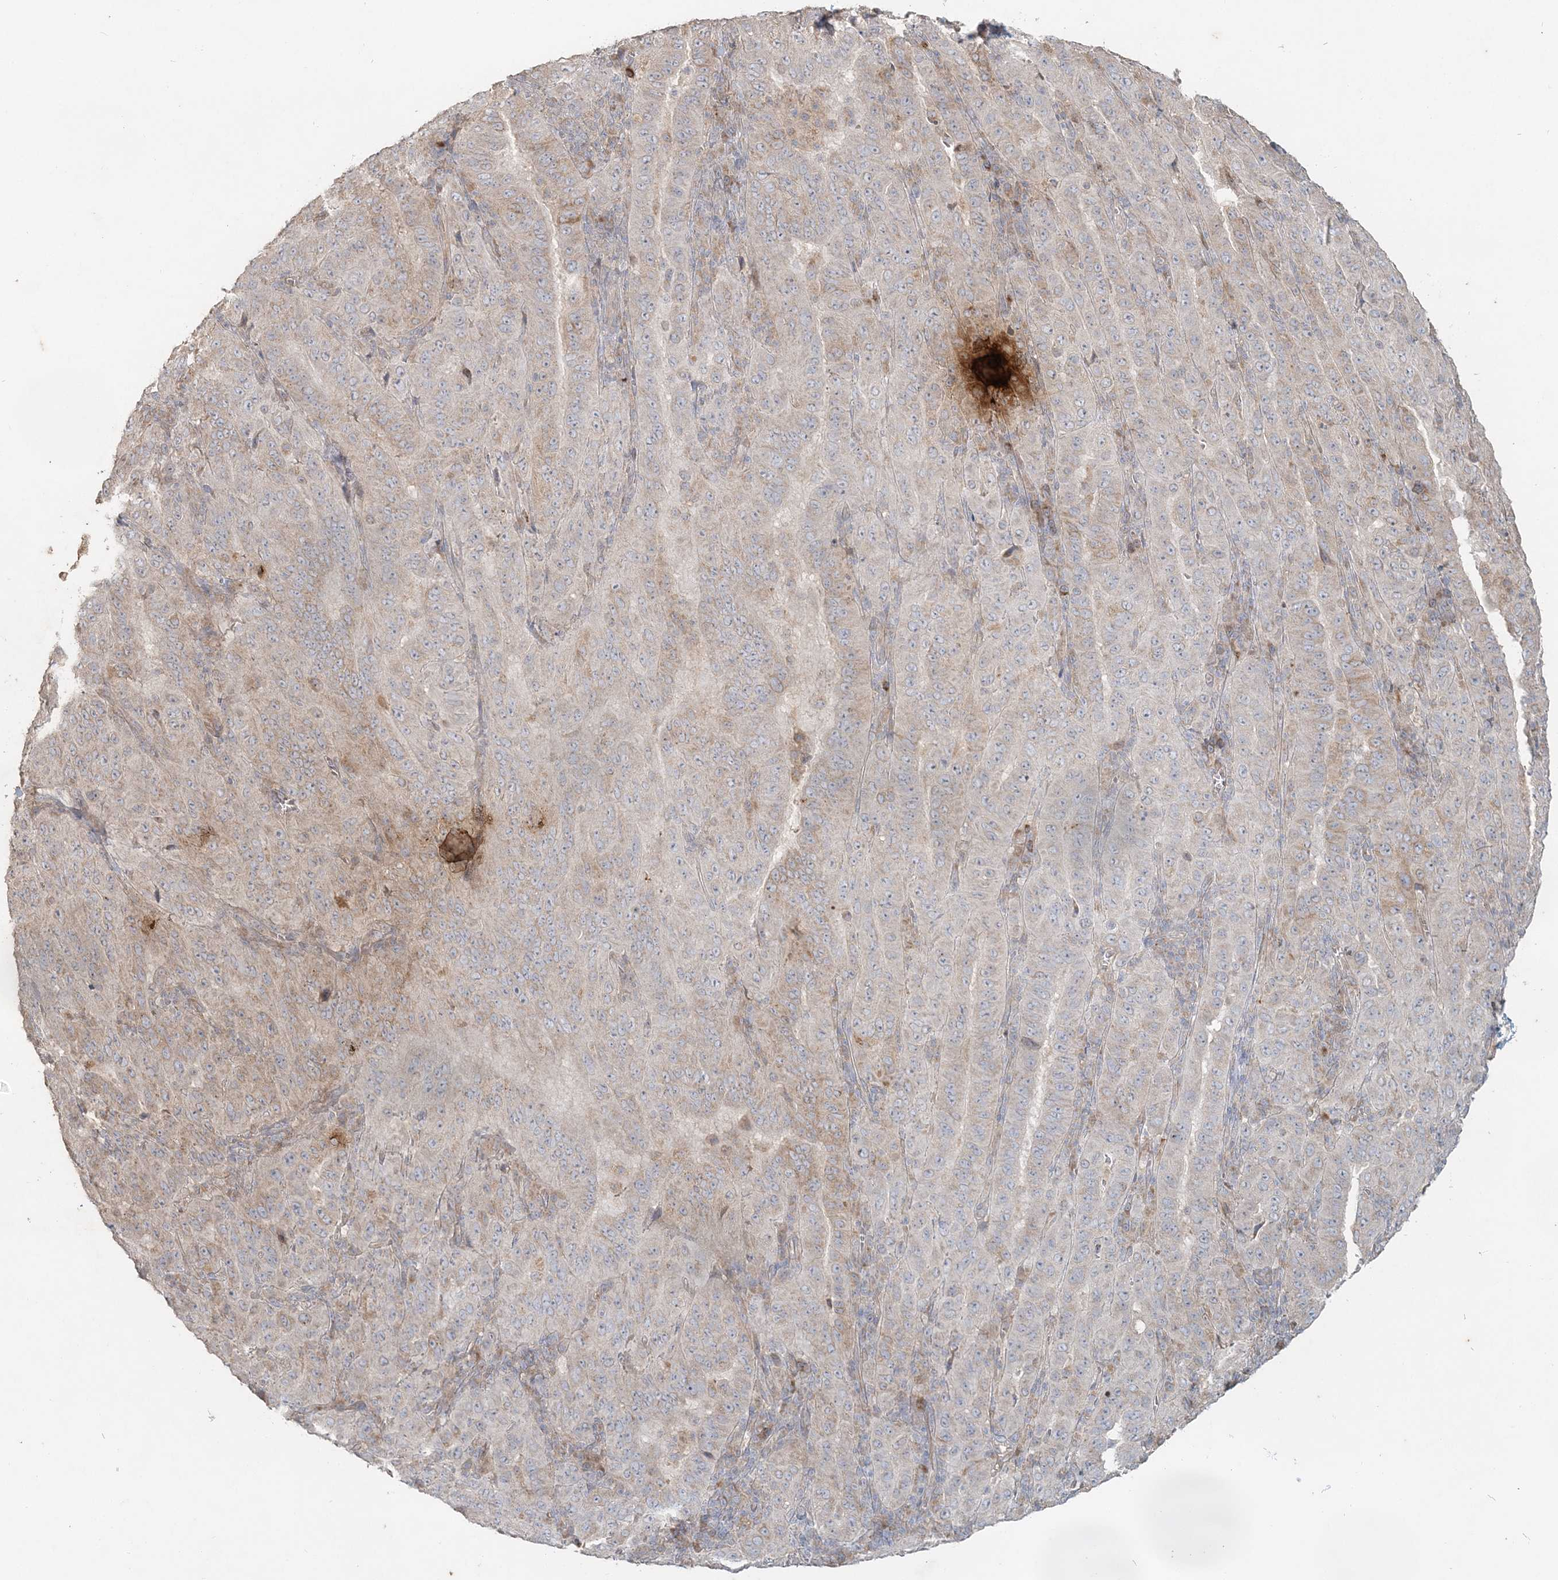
{"staining": {"intensity": "weak", "quantity": "<25%", "location": "cytoplasmic/membranous"}, "tissue": "pancreatic cancer", "cell_type": "Tumor cells", "image_type": "cancer", "snomed": [{"axis": "morphology", "description": "Adenocarcinoma, NOS"}, {"axis": "topography", "description": "Pancreas"}], "caption": "Pancreatic adenocarcinoma stained for a protein using immunohistochemistry shows no staining tumor cells.", "gene": "RAB14", "patient": {"sex": "male", "age": 63}}